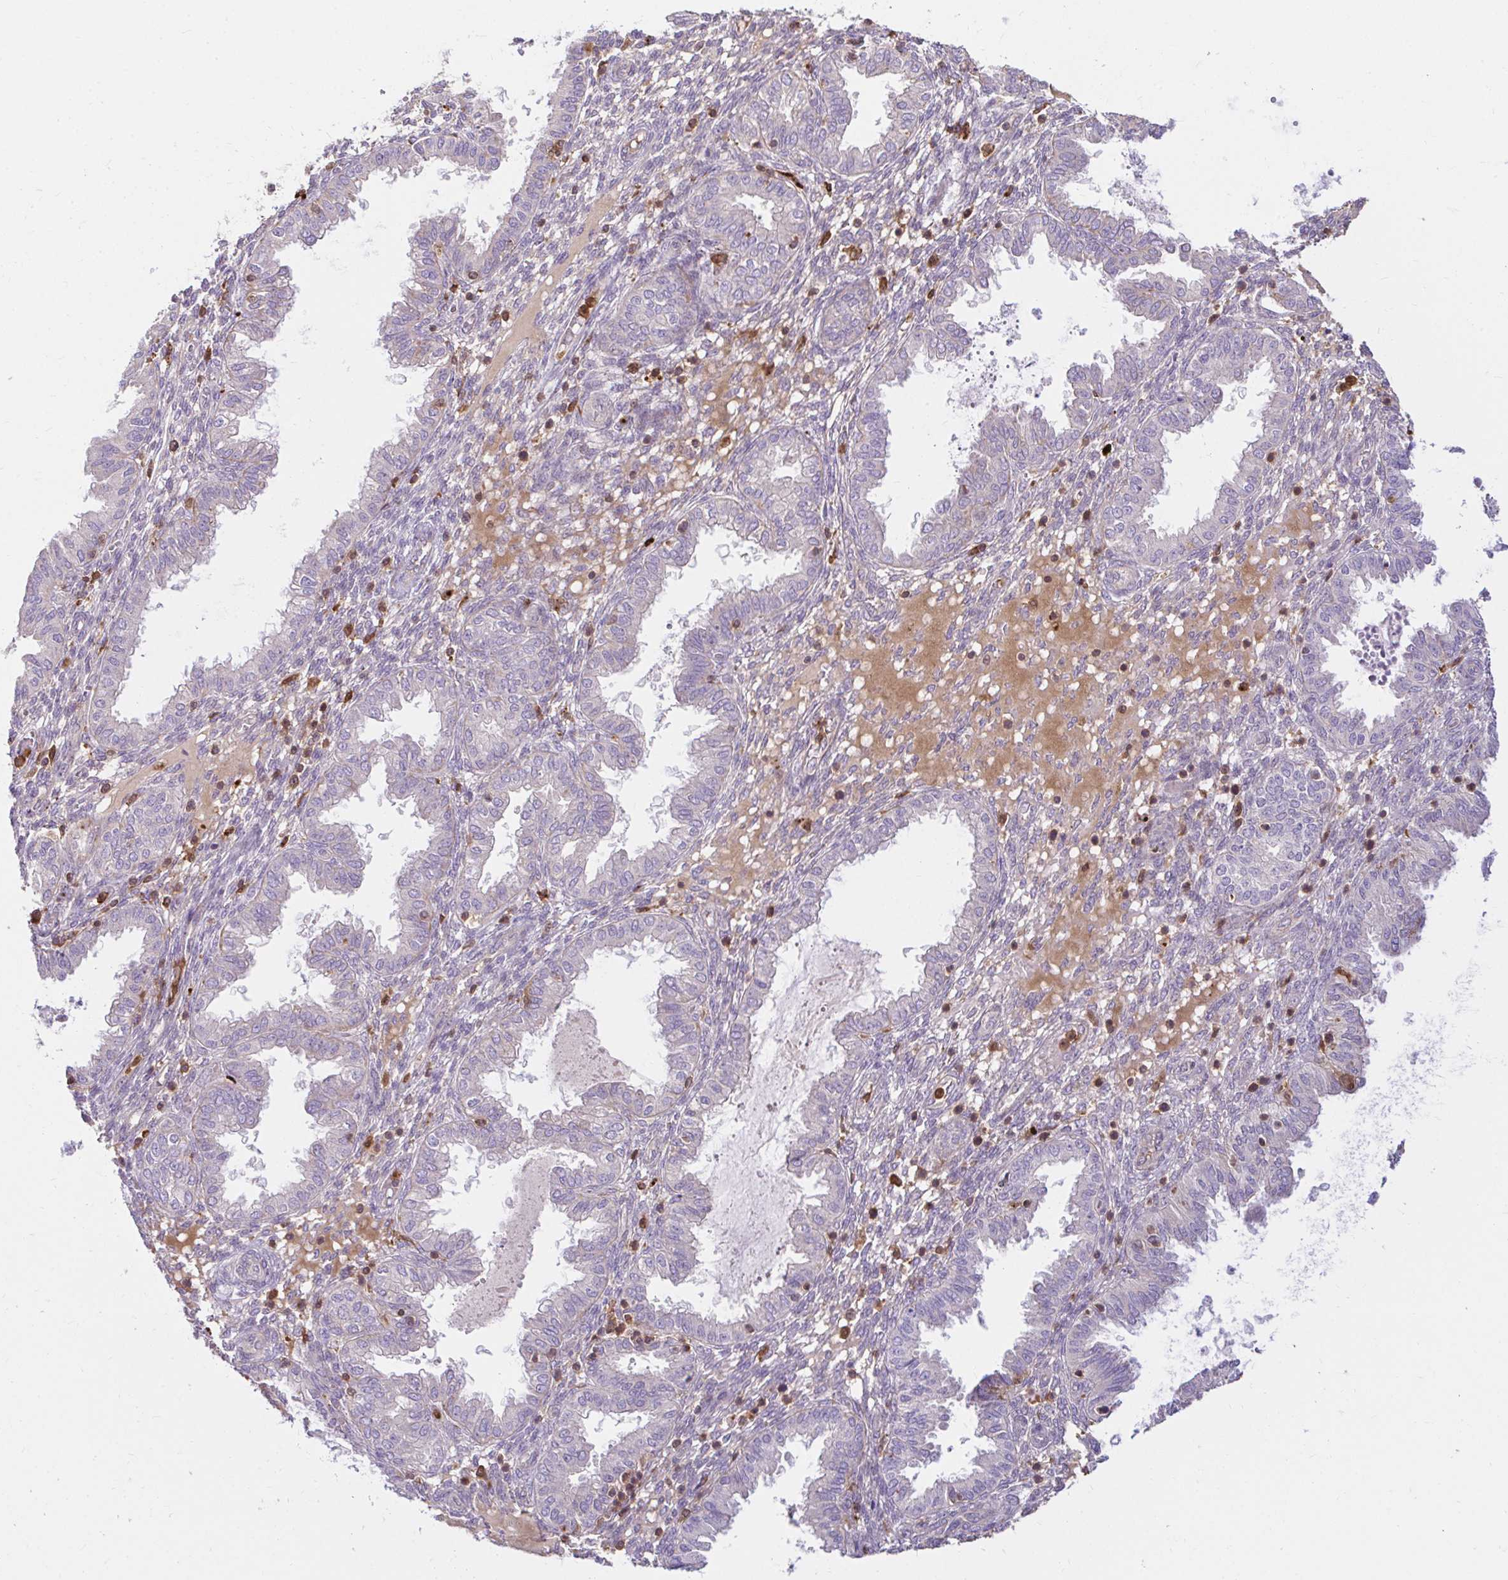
{"staining": {"intensity": "strong", "quantity": "<25%", "location": "cytoplasmic/membranous"}, "tissue": "endometrium", "cell_type": "Cells in endometrial stroma", "image_type": "normal", "snomed": [{"axis": "morphology", "description": "Normal tissue, NOS"}, {"axis": "topography", "description": "Endometrium"}], "caption": "Immunohistochemistry photomicrograph of benign endometrium: endometrium stained using immunohistochemistry exhibits medium levels of strong protein expression localized specifically in the cytoplasmic/membranous of cells in endometrial stroma, appearing as a cytoplasmic/membranous brown color.", "gene": "PYCARD", "patient": {"sex": "female", "age": 33}}